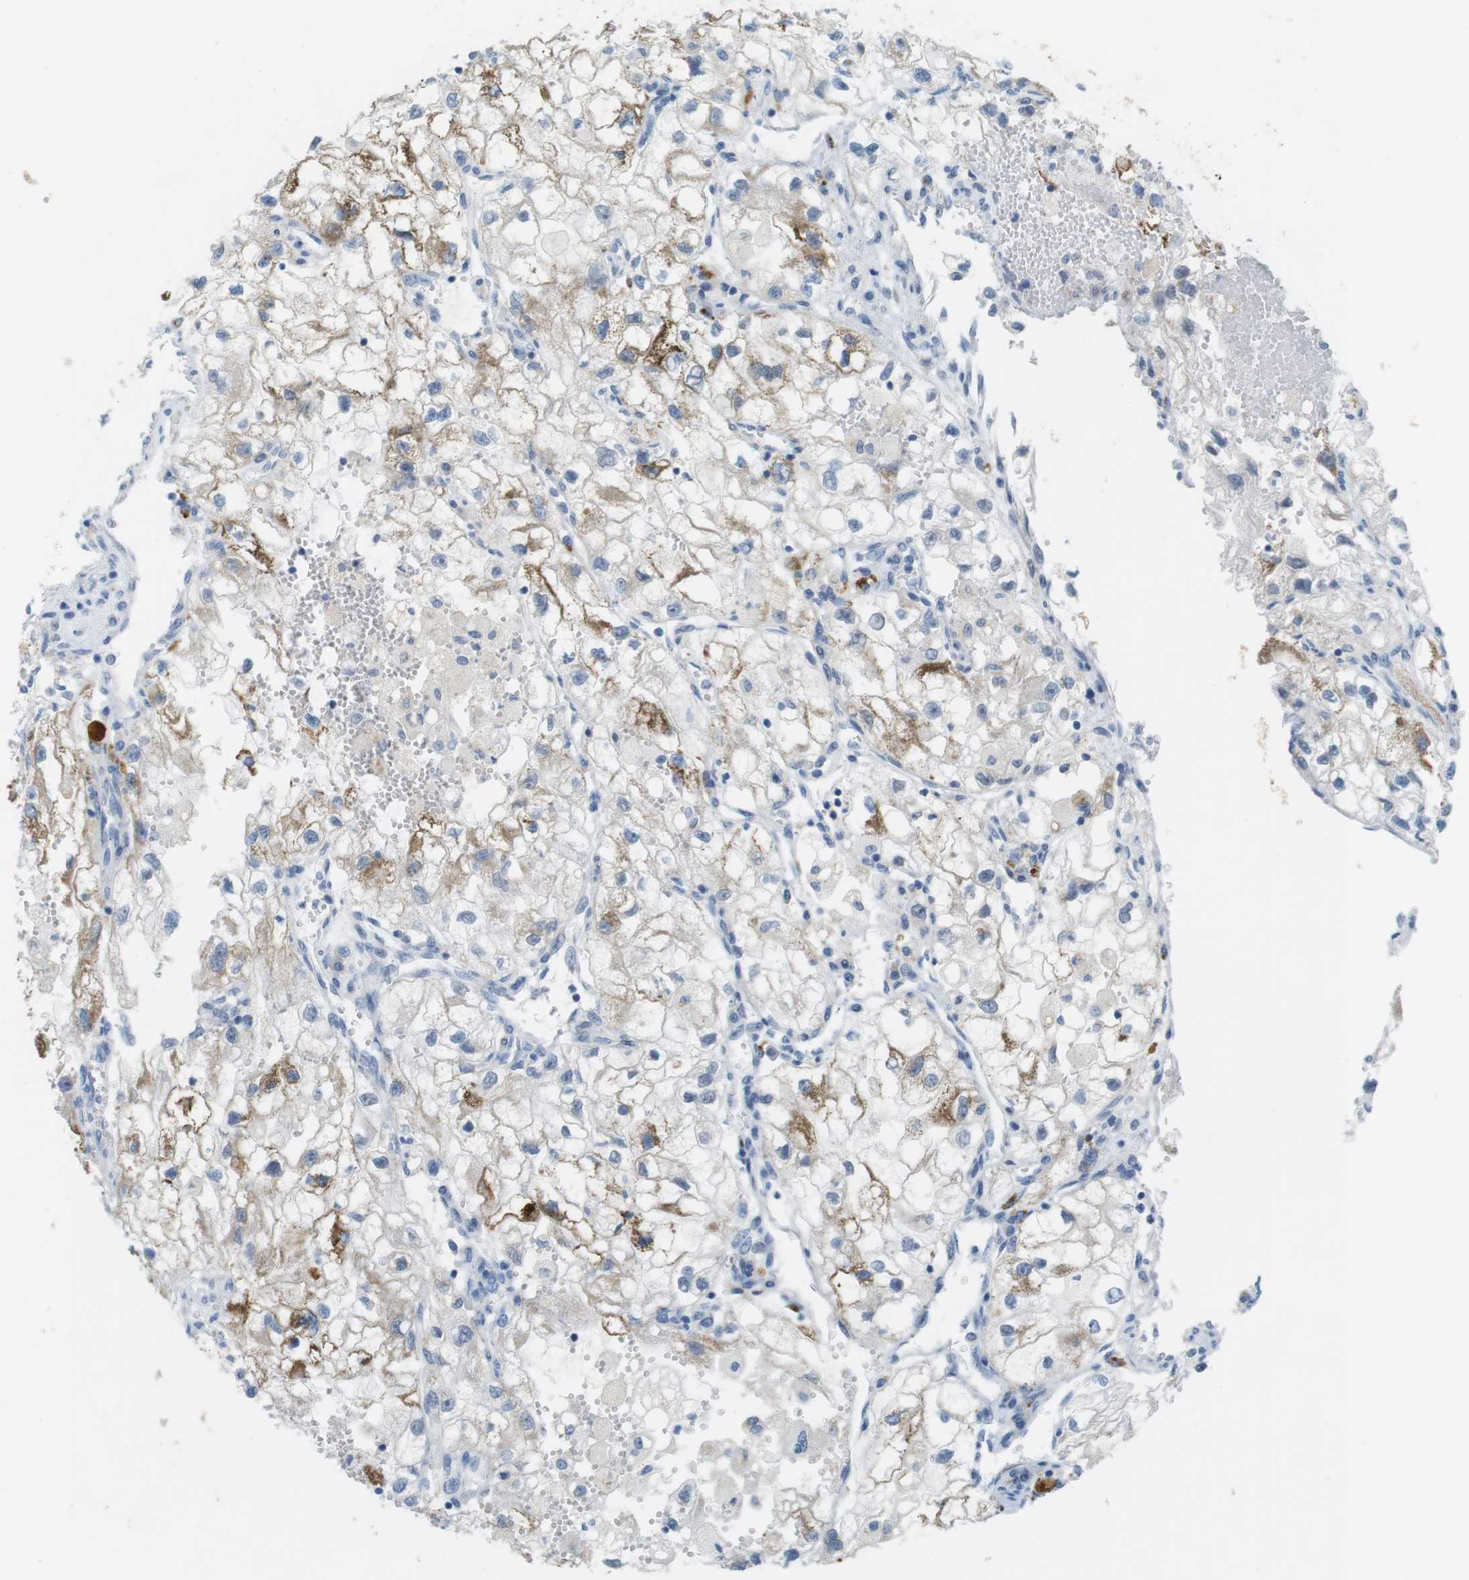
{"staining": {"intensity": "moderate", "quantity": ">75%", "location": "cytoplasmic/membranous"}, "tissue": "renal cancer", "cell_type": "Tumor cells", "image_type": "cancer", "snomed": [{"axis": "morphology", "description": "Adenocarcinoma, NOS"}, {"axis": "topography", "description": "Kidney"}], "caption": "Protein staining demonstrates moderate cytoplasmic/membranous expression in approximately >75% of tumor cells in renal adenocarcinoma.", "gene": "YIPF1", "patient": {"sex": "female", "age": 70}}